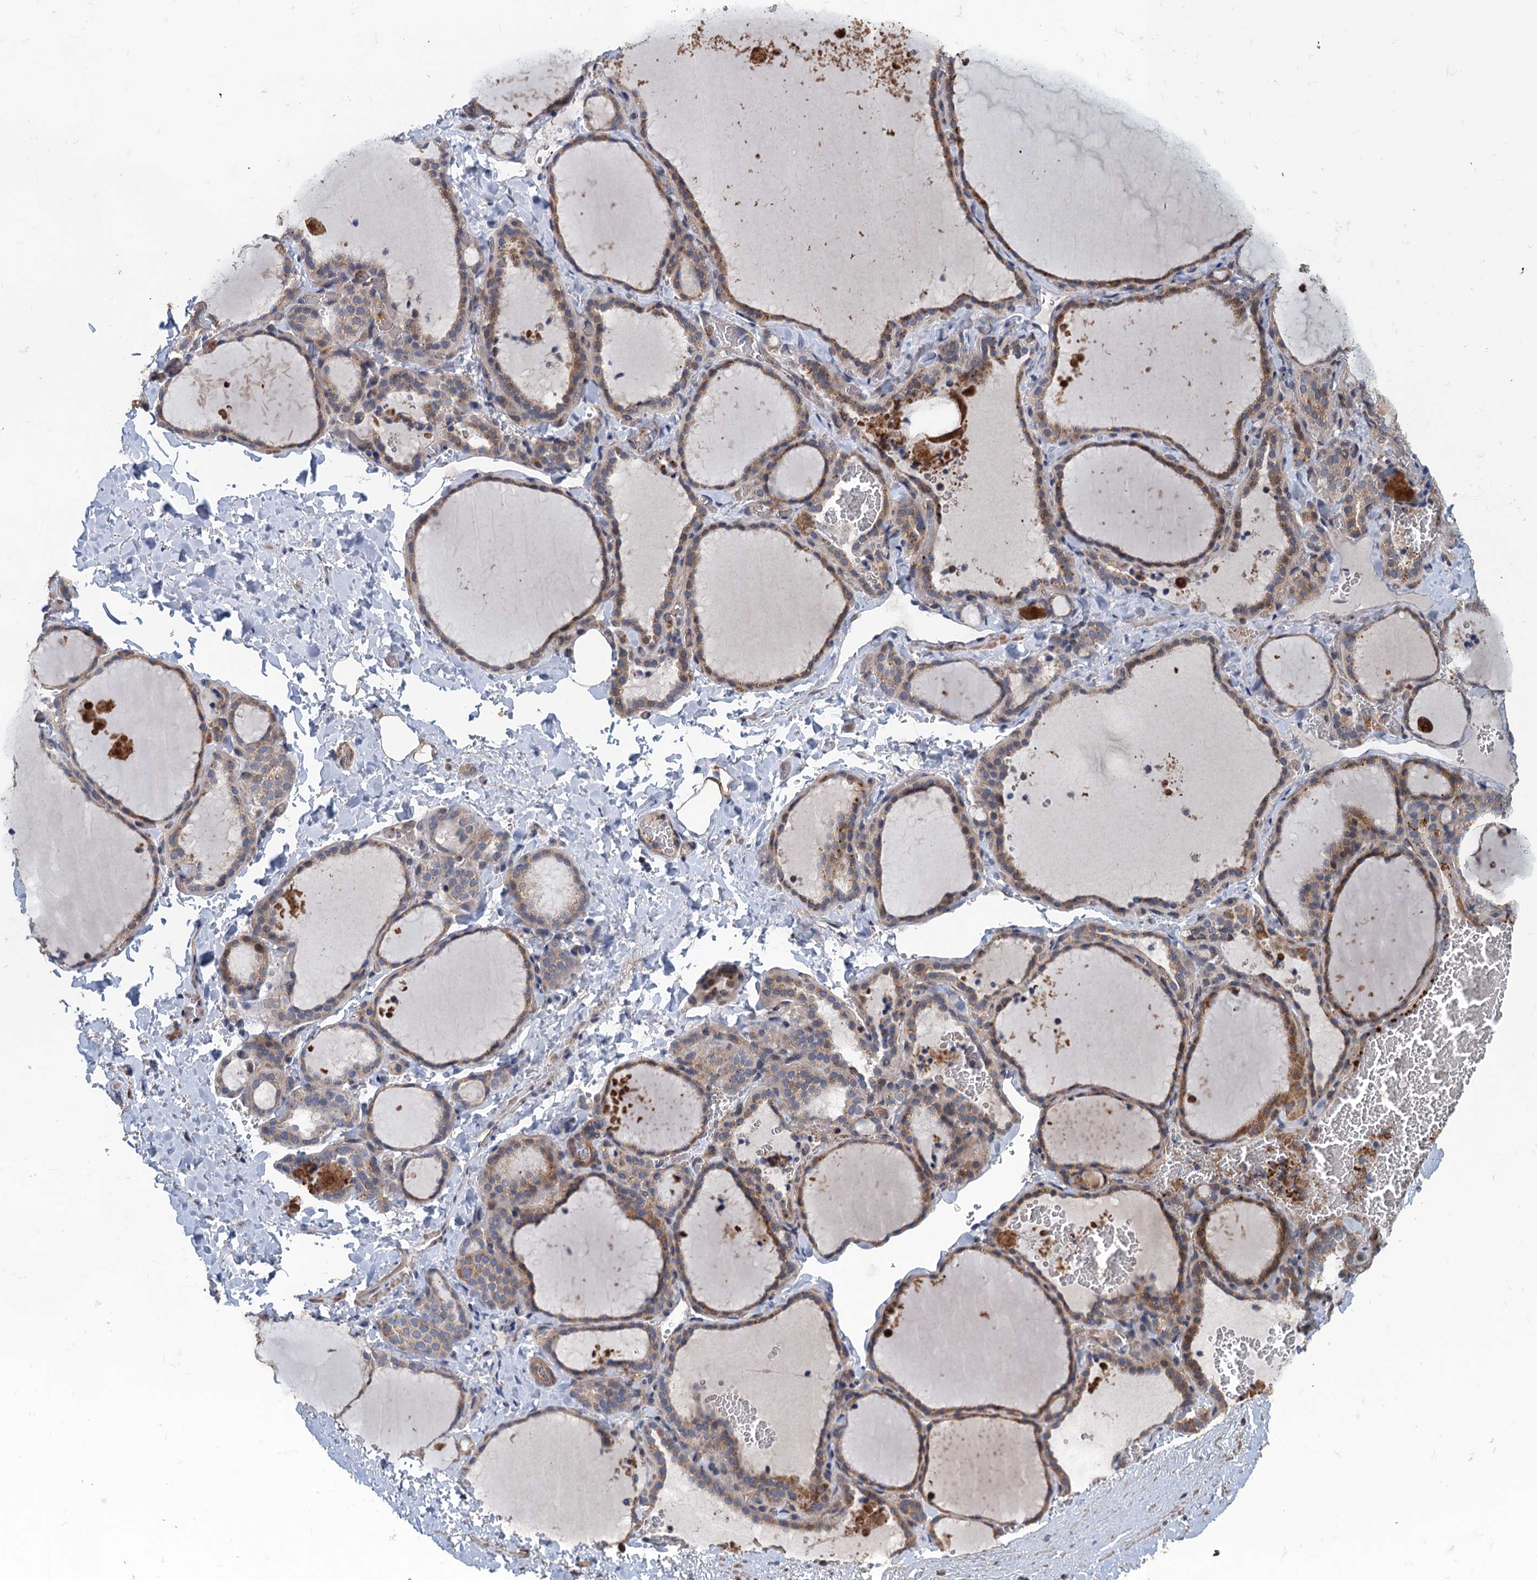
{"staining": {"intensity": "moderate", "quantity": ">75%", "location": "cytoplasmic/membranous"}, "tissue": "thyroid gland", "cell_type": "Glandular cells", "image_type": "normal", "snomed": [{"axis": "morphology", "description": "Normal tissue, NOS"}, {"axis": "topography", "description": "Thyroid gland"}], "caption": "Moderate cytoplasmic/membranous protein staining is present in about >75% of glandular cells in thyroid gland.", "gene": "MEAK7", "patient": {"sex": "female", "age": 22}}